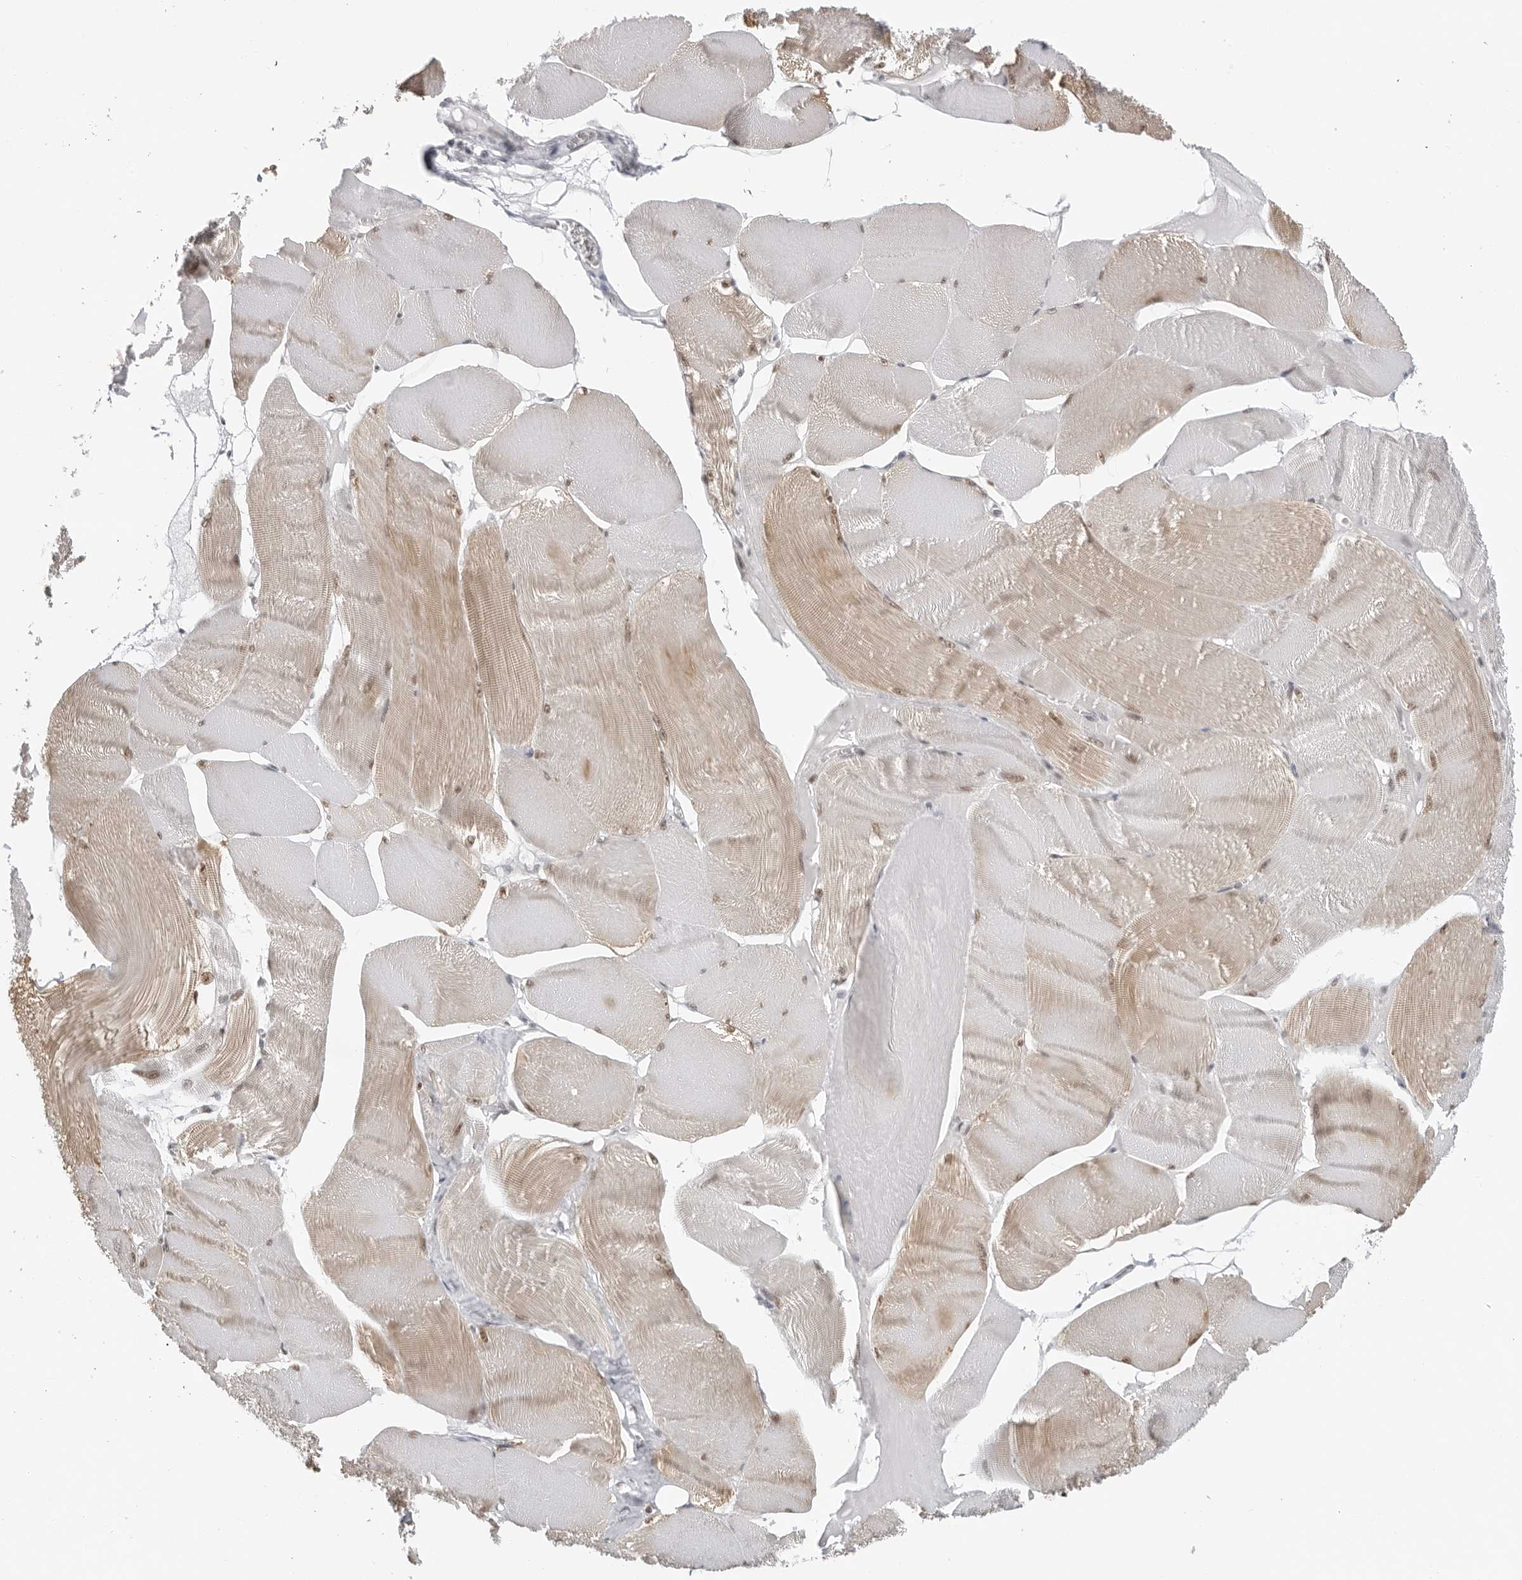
{"staining": {"intensity": "moderate", "quantity": ">75%", "location": "cytoplasmic/membranous,nuclear"}, "tissue": "skeletal muscle", "cell_type": "Myocytes", "image_type": "normal", "snomed": [{"axis": "morphology", "description": "Normal tissue, NOS"}, {"axis": "morphology", "description": "Basal cell carcinoma"}, {"axis": "topography", "description": "Skeletal muscle"}], "caption": "Brown immunohistochemical staining in normal skeletal muscle displays moderate cytoplasmic/membranous,nuclear expression in approximately >75% of myocytes. (IHC, brightfield microscopy, high magnification).", "gene": "FOXK2", "patient": {"sex": "female", "age": 64}}